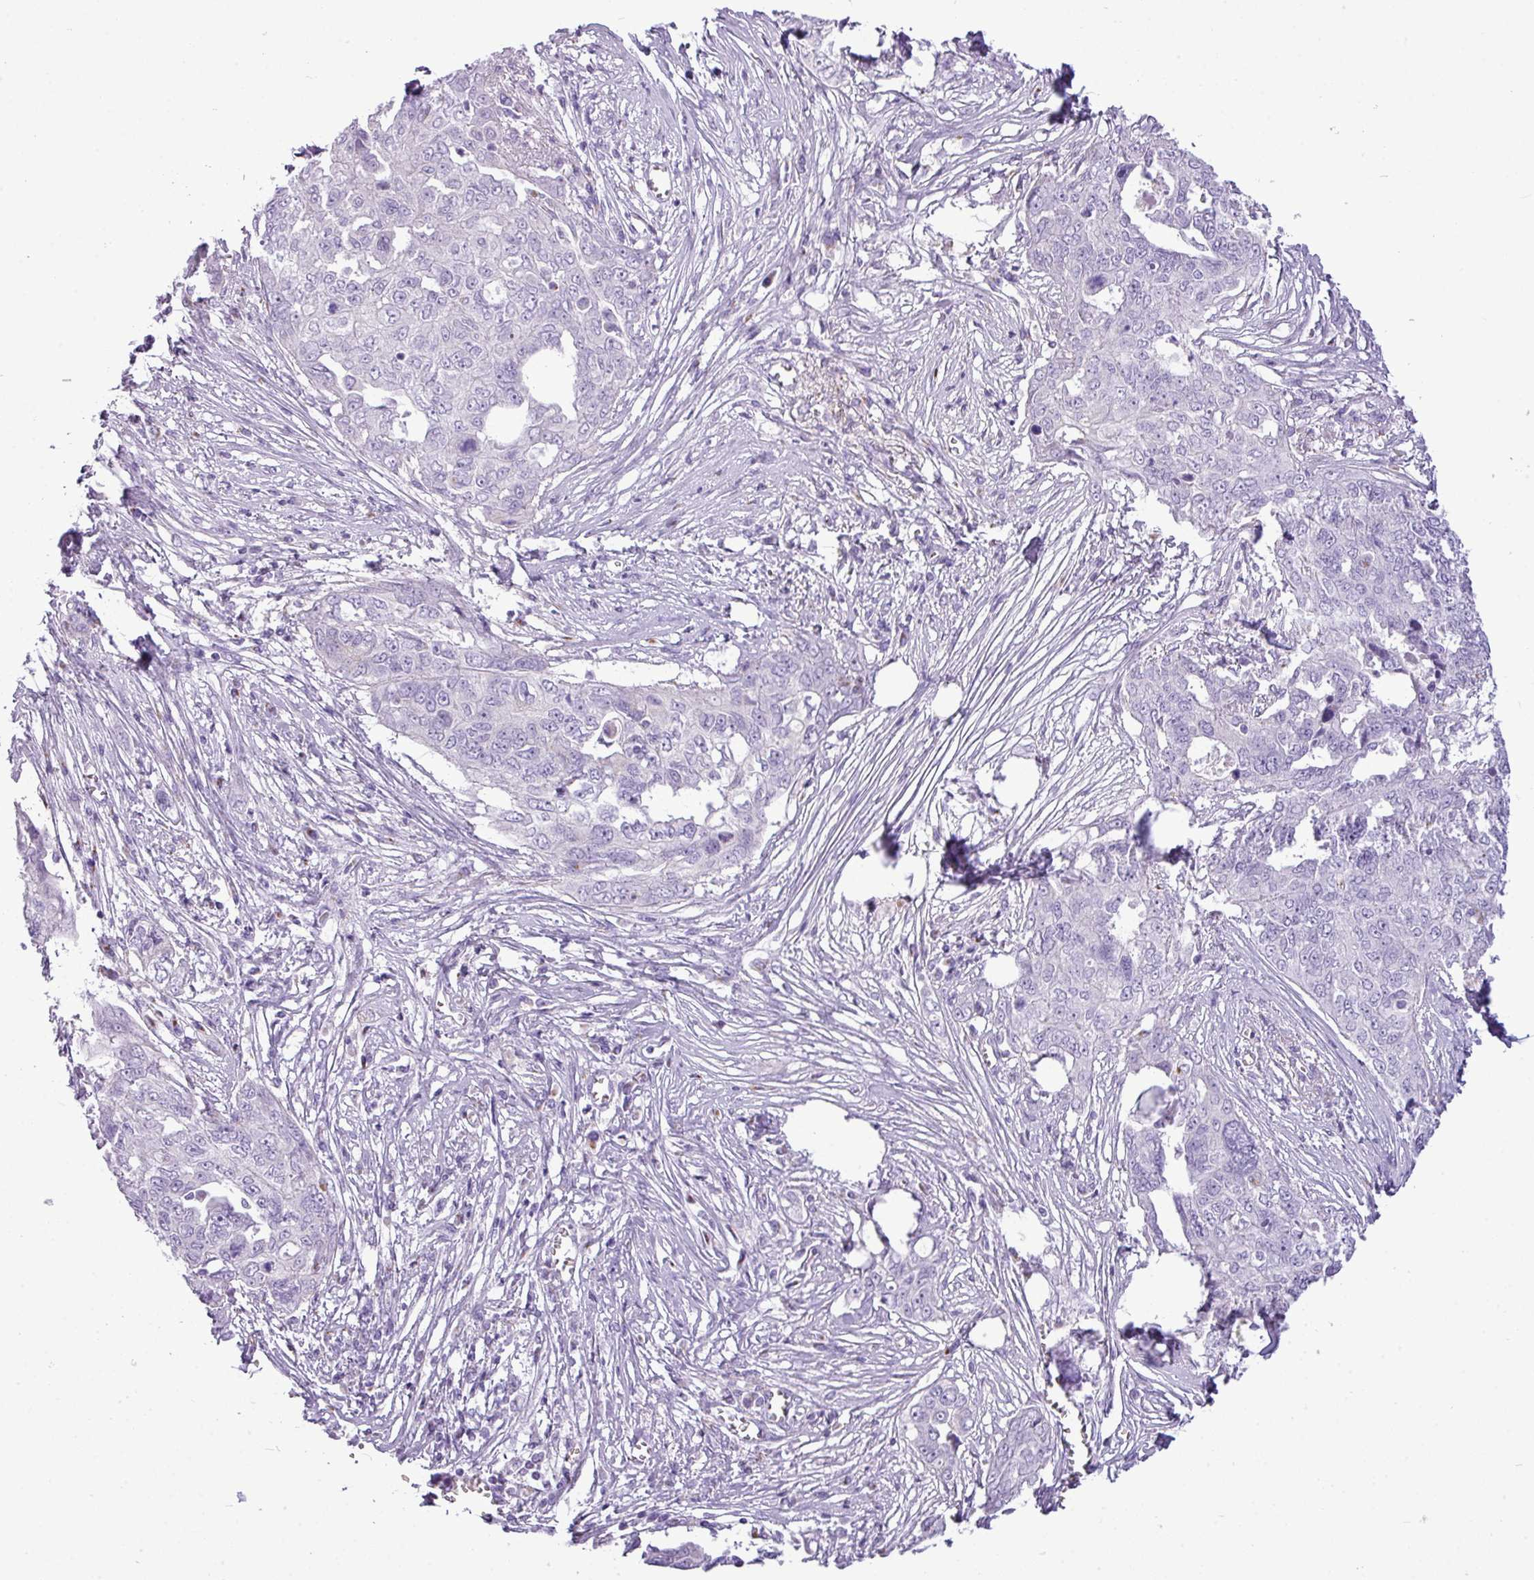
{"staining": {"intensity": "negative", "quantity": "none", "location": "none"}, "tissue": "ovarian cancer", "cell_type": "Tumor cells", "image_type": "cancer", "snomed": [{"axis": "morphology", "description": "Carcinoma, endometroid"}, {"axis": "topography", "description": "Ovary"}], "caption": "Immunohistochemistry image of ovarian cancer (endometroid carcinoma) stained for a protein (brown), which reveals no expression in tumor cells.", "gene": "FAM43A", "patient": {"sex": "female", "age": 70}}